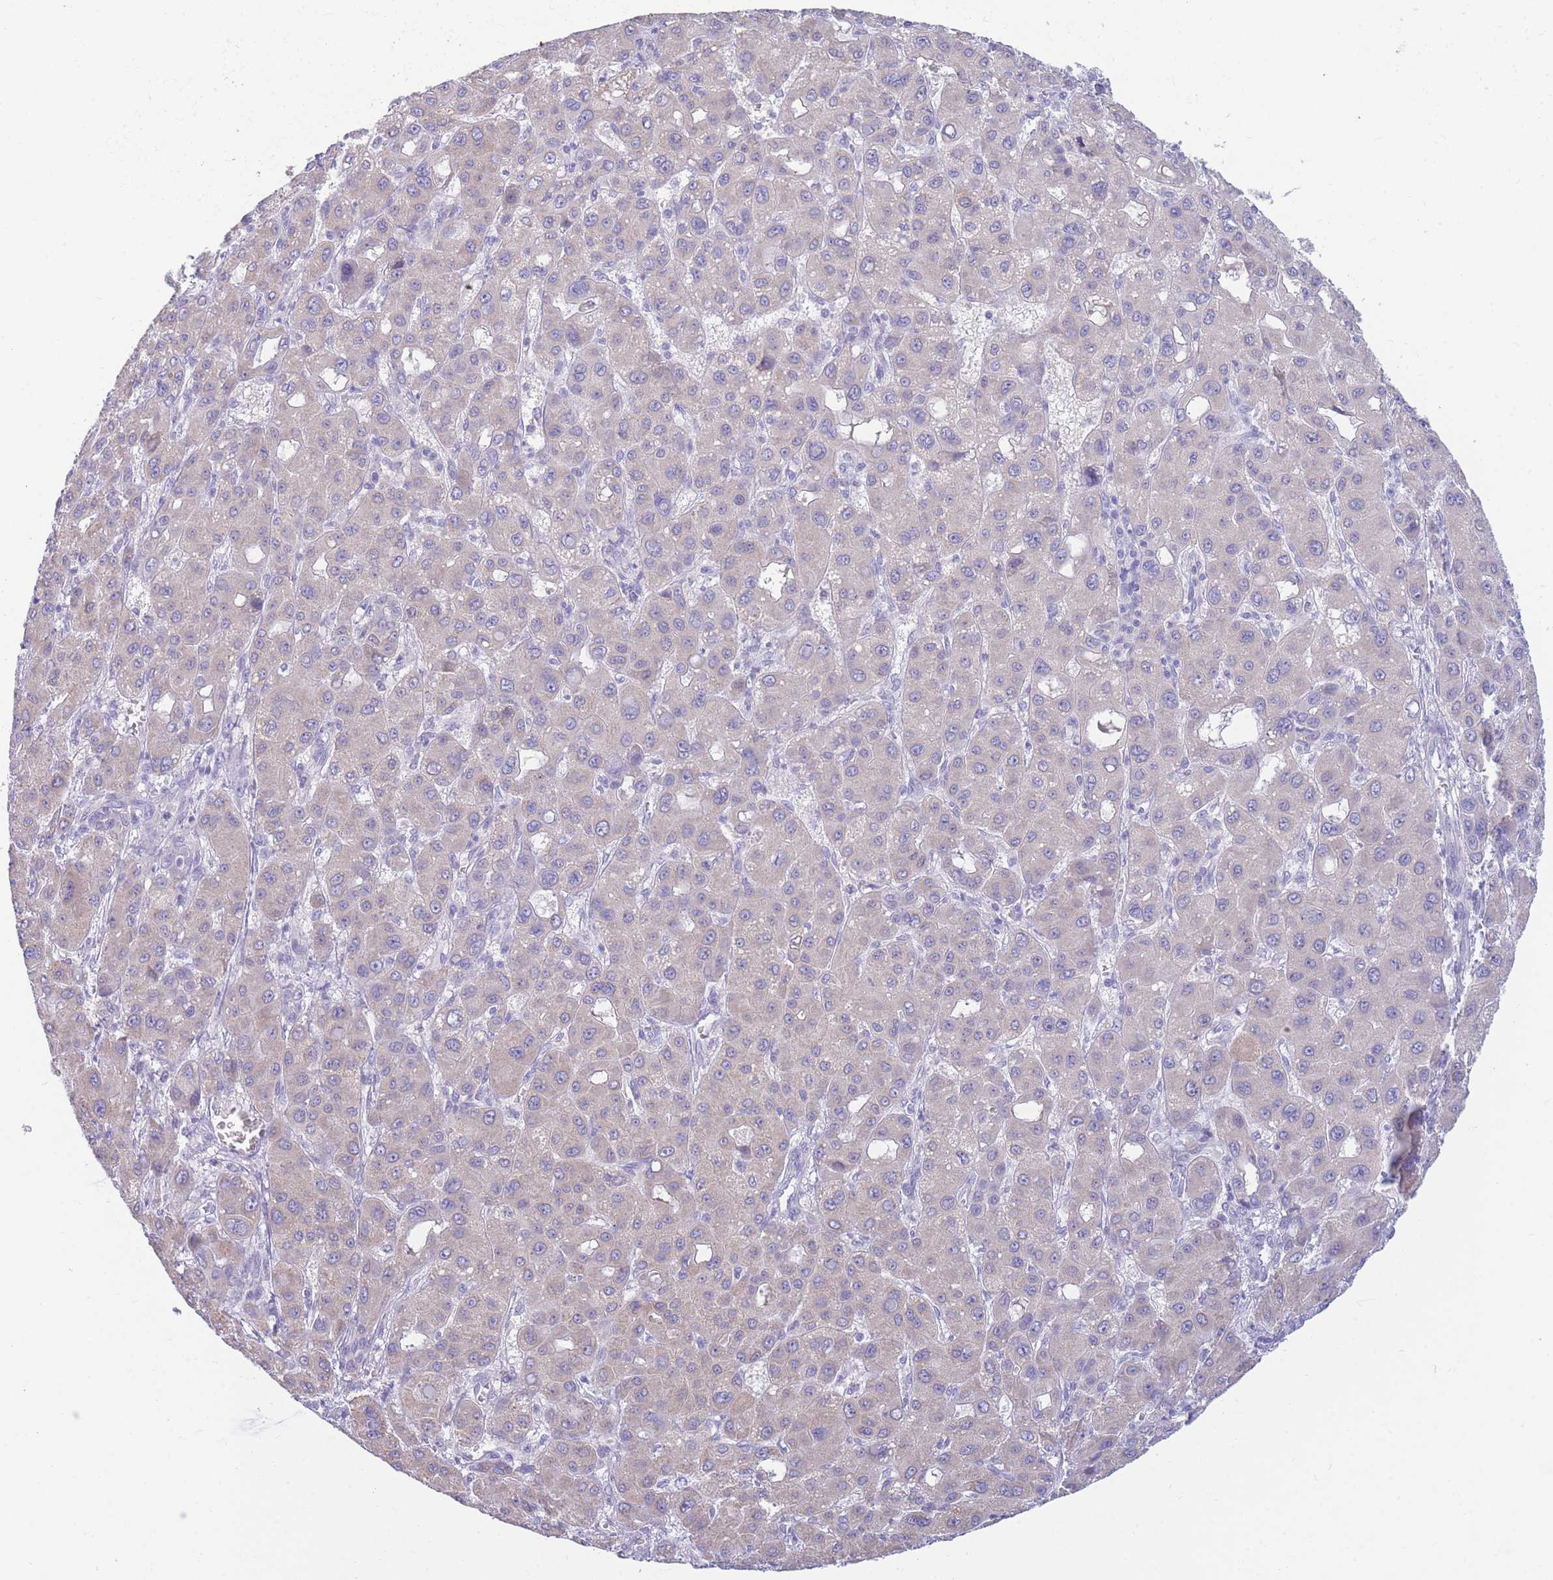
{"staining": {"intensity": "weak", "quantity": "<25%", "location": "cytoplasmic/membranous"}, "tissue": "liver cancer", "cell_type": "Tumor cells", "image_type": "cancer", "snomed": [{"axis": "morphology", "description": "Carcinoma, Hepatocellular, NOS"}, {"axis": "topography", "description": "Liver"}], "caption": "Immunohistochemical staining of human liver hepatocellular carcinoma demonstrates no significant expression in tumor cells.", "gene": "DHRS11", "patient": {"sex": "male", "age": 55}}